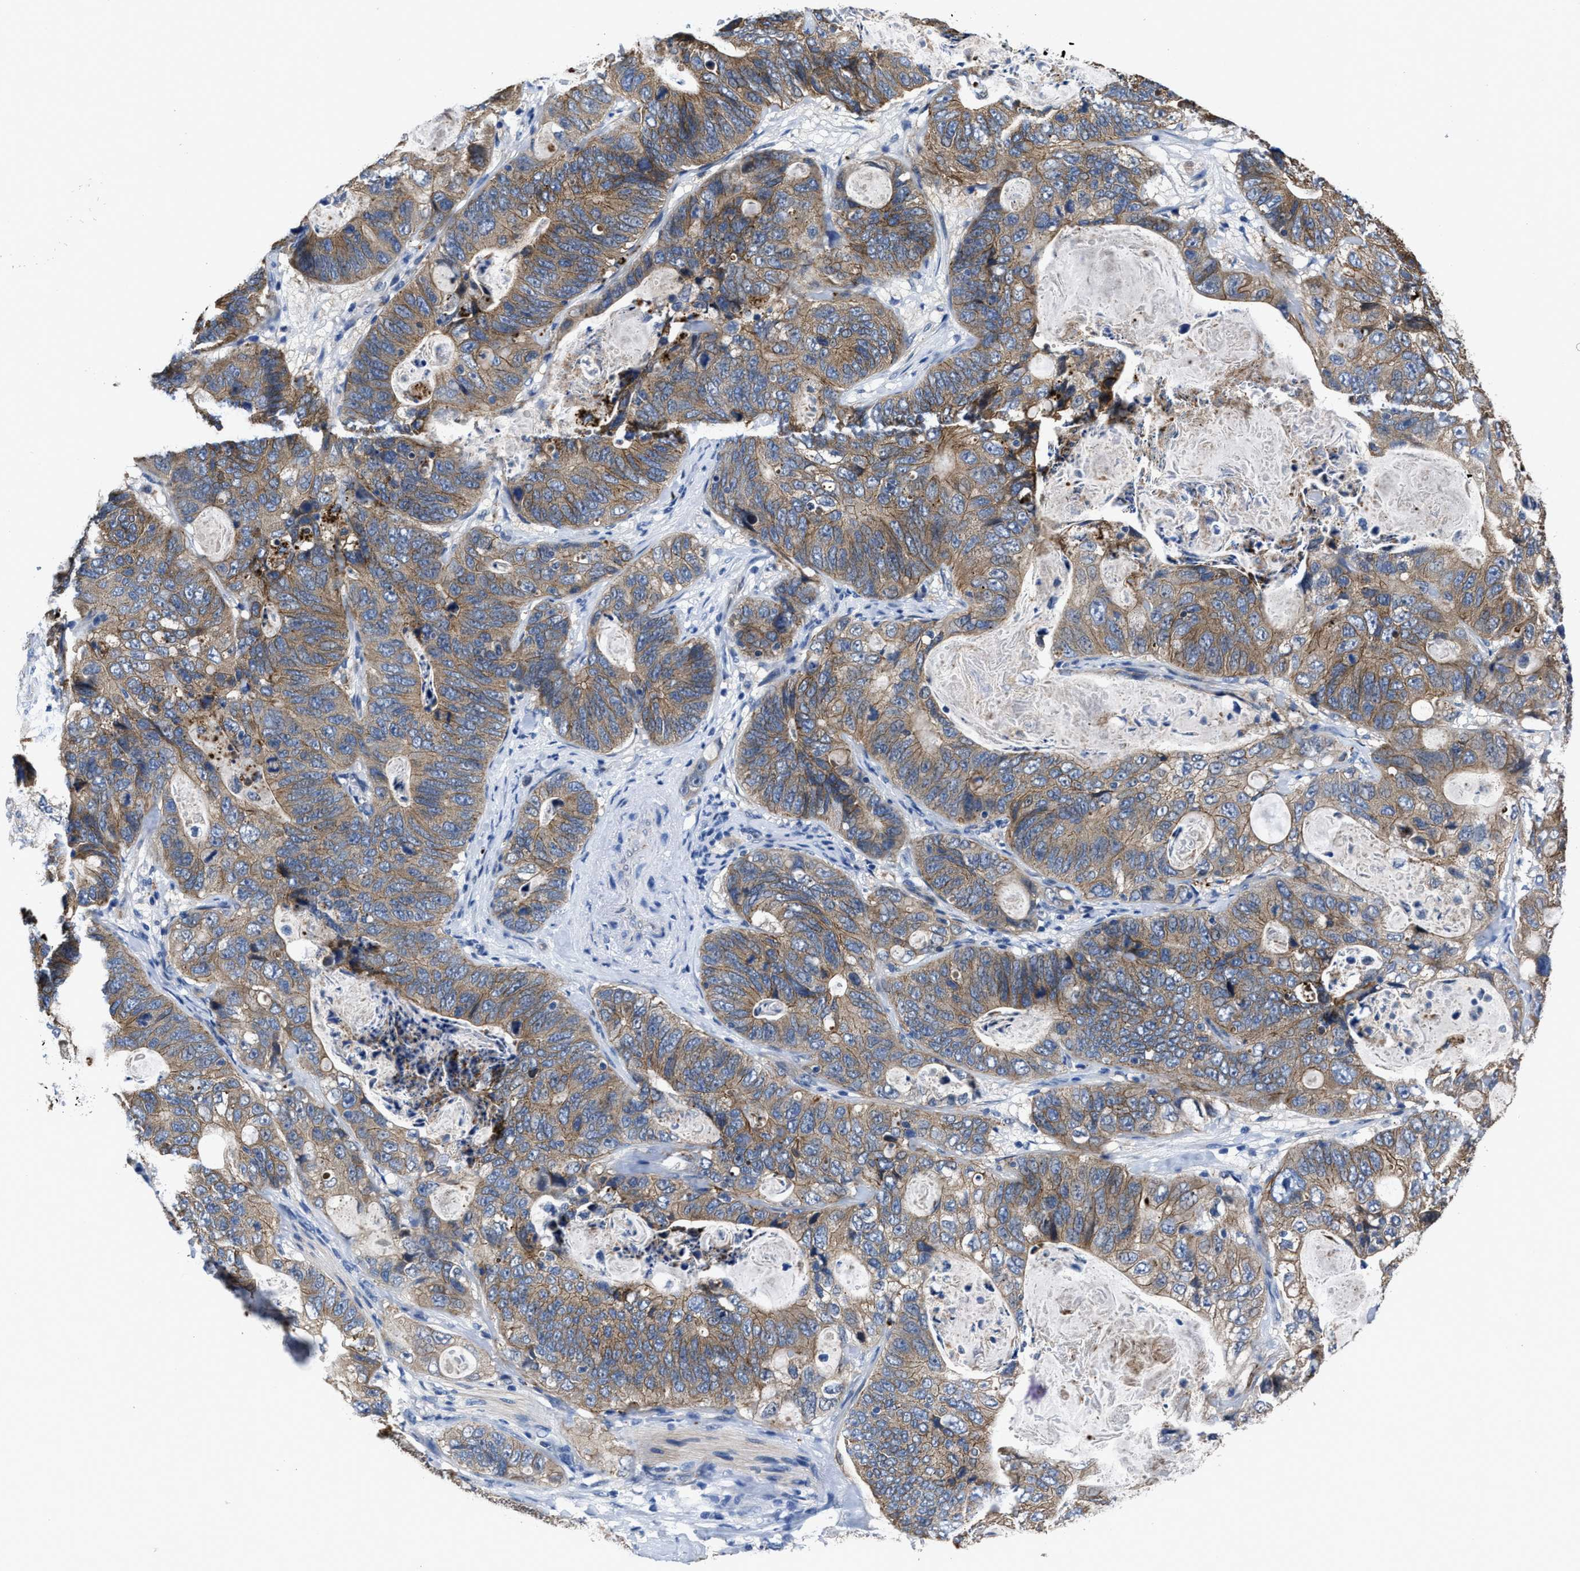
{"staining": {"intensity": "moderate", "quantity": ">75%", "location": "cytoplasmic/membranous"}, "tissue": "stomach cancer", "cell_type": "Tumor cells", "image_type": "cancer", "snomed": [{"axis": "morphology", "description": "Normal tissue, NOS"}, {"axis": "morphology", "description": "Adenocarcinoma, NOS"}, {"axis": "topography", "description": "Stomach"}], "caption": "An IHC micrograph of tumor tissue is shown. Protein staining in brown shows moderate cytoplasmic/membranous positivity in adenocarcinoma (stomach) within tumor cells.", "gene": "GHITM", "patient": {"sex": "female", "age": 89}}